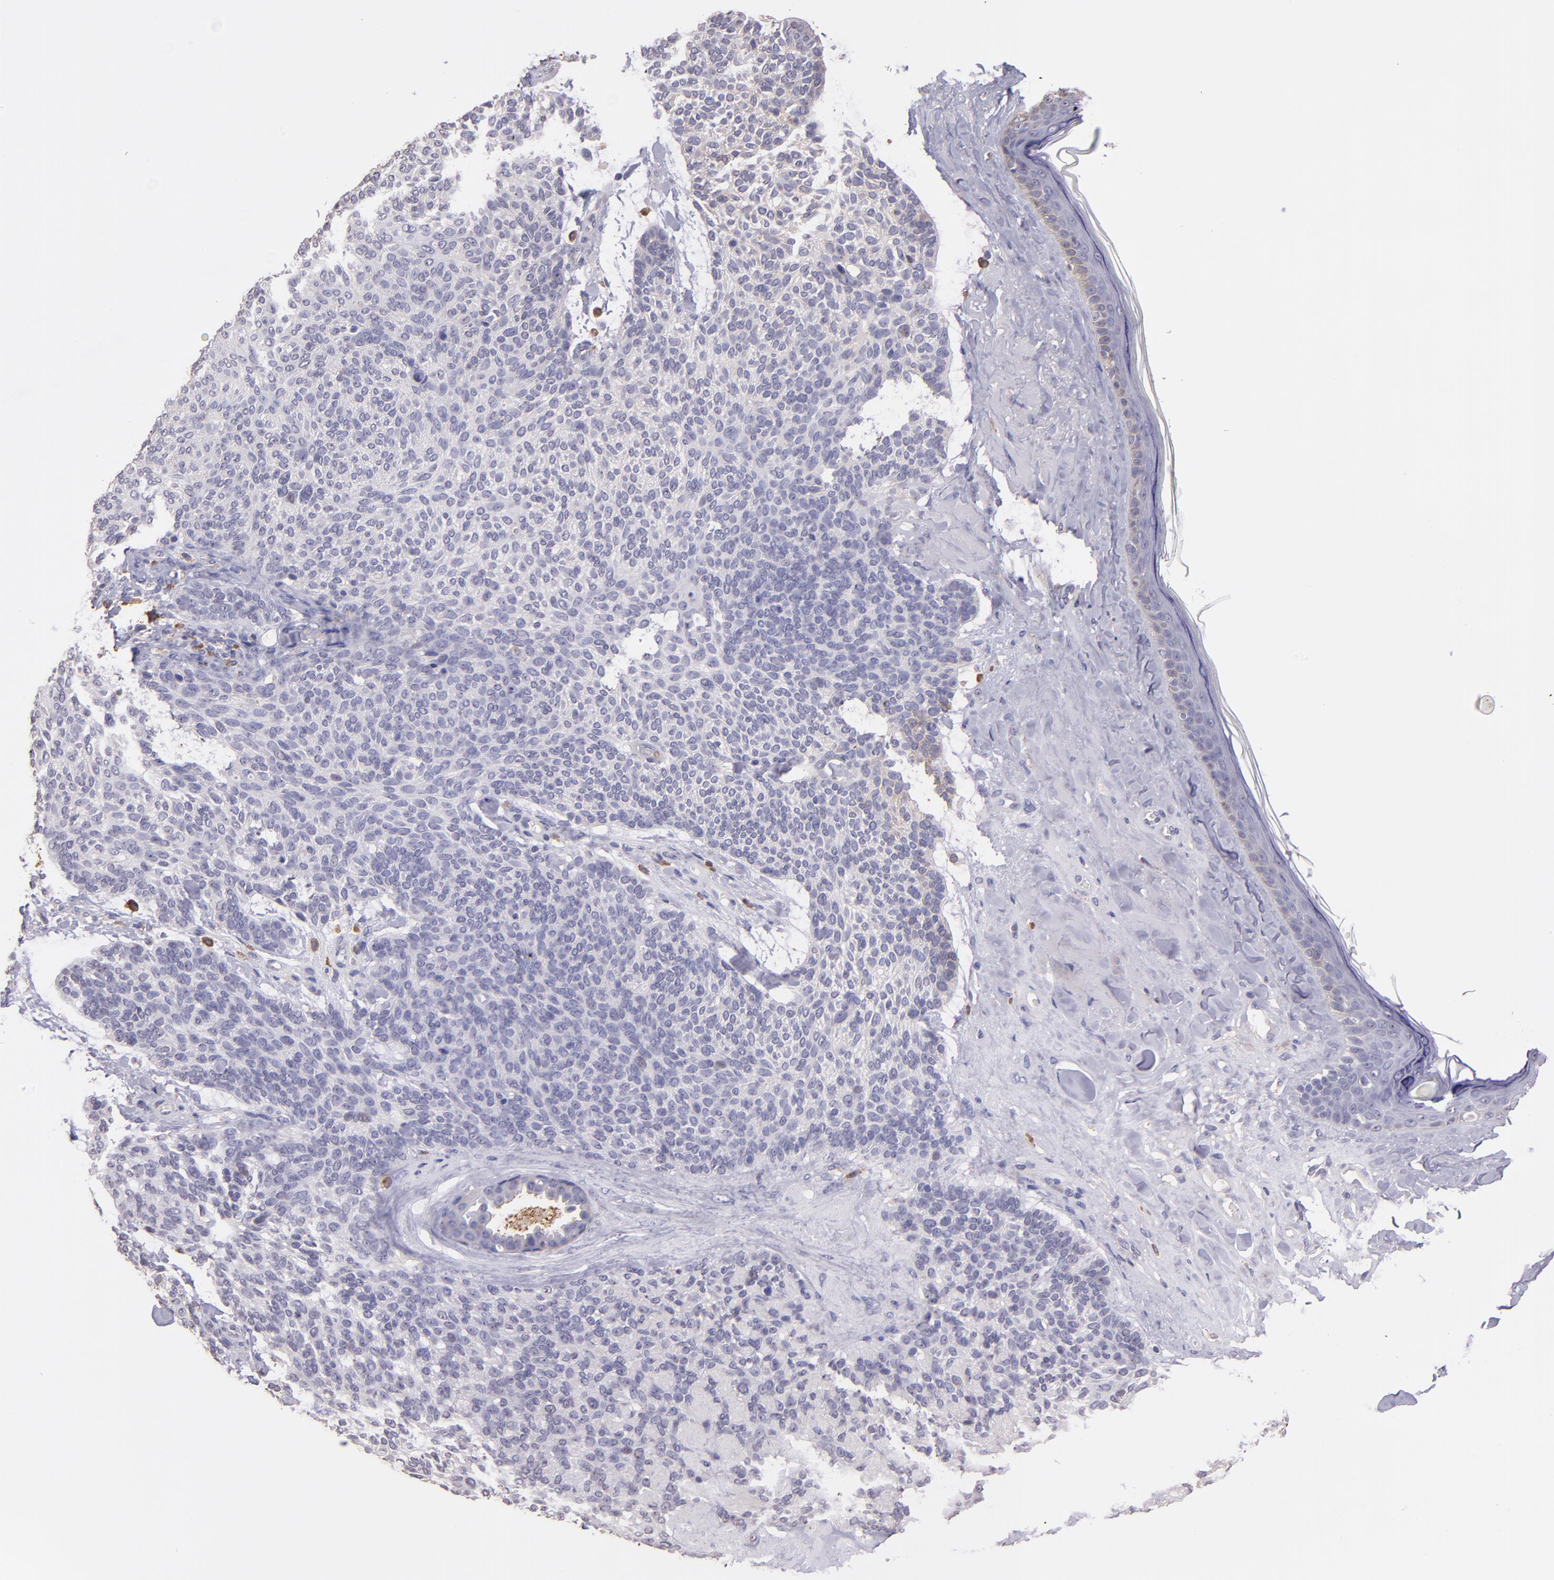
{"staining": {"intensity": "negative", "quantity": "none", "location": "none"}, "tissue": "skin cancer", "cell_type": "Tumor cells", "image_type": "cancer", "snomed": [{"axis": "morphology", "description": "Normal tissue, NOS"}, {"axis": "morphology", "description": "Basal cell carcinoma"}, {"axis": "topography", "description": "Skin"}], "caption": "The photomicrograph exhibits no staining of tumor cells in skin cancer. The staining was performed using DAB (3,3'-diaminobenzidine) to visualize the protein expression in brown, while the nuclei were stained in blue with hematoxylin (Magnification: 20x).", "gene": "PAPPA", "patient": {"sex": "female", "age": 70}}